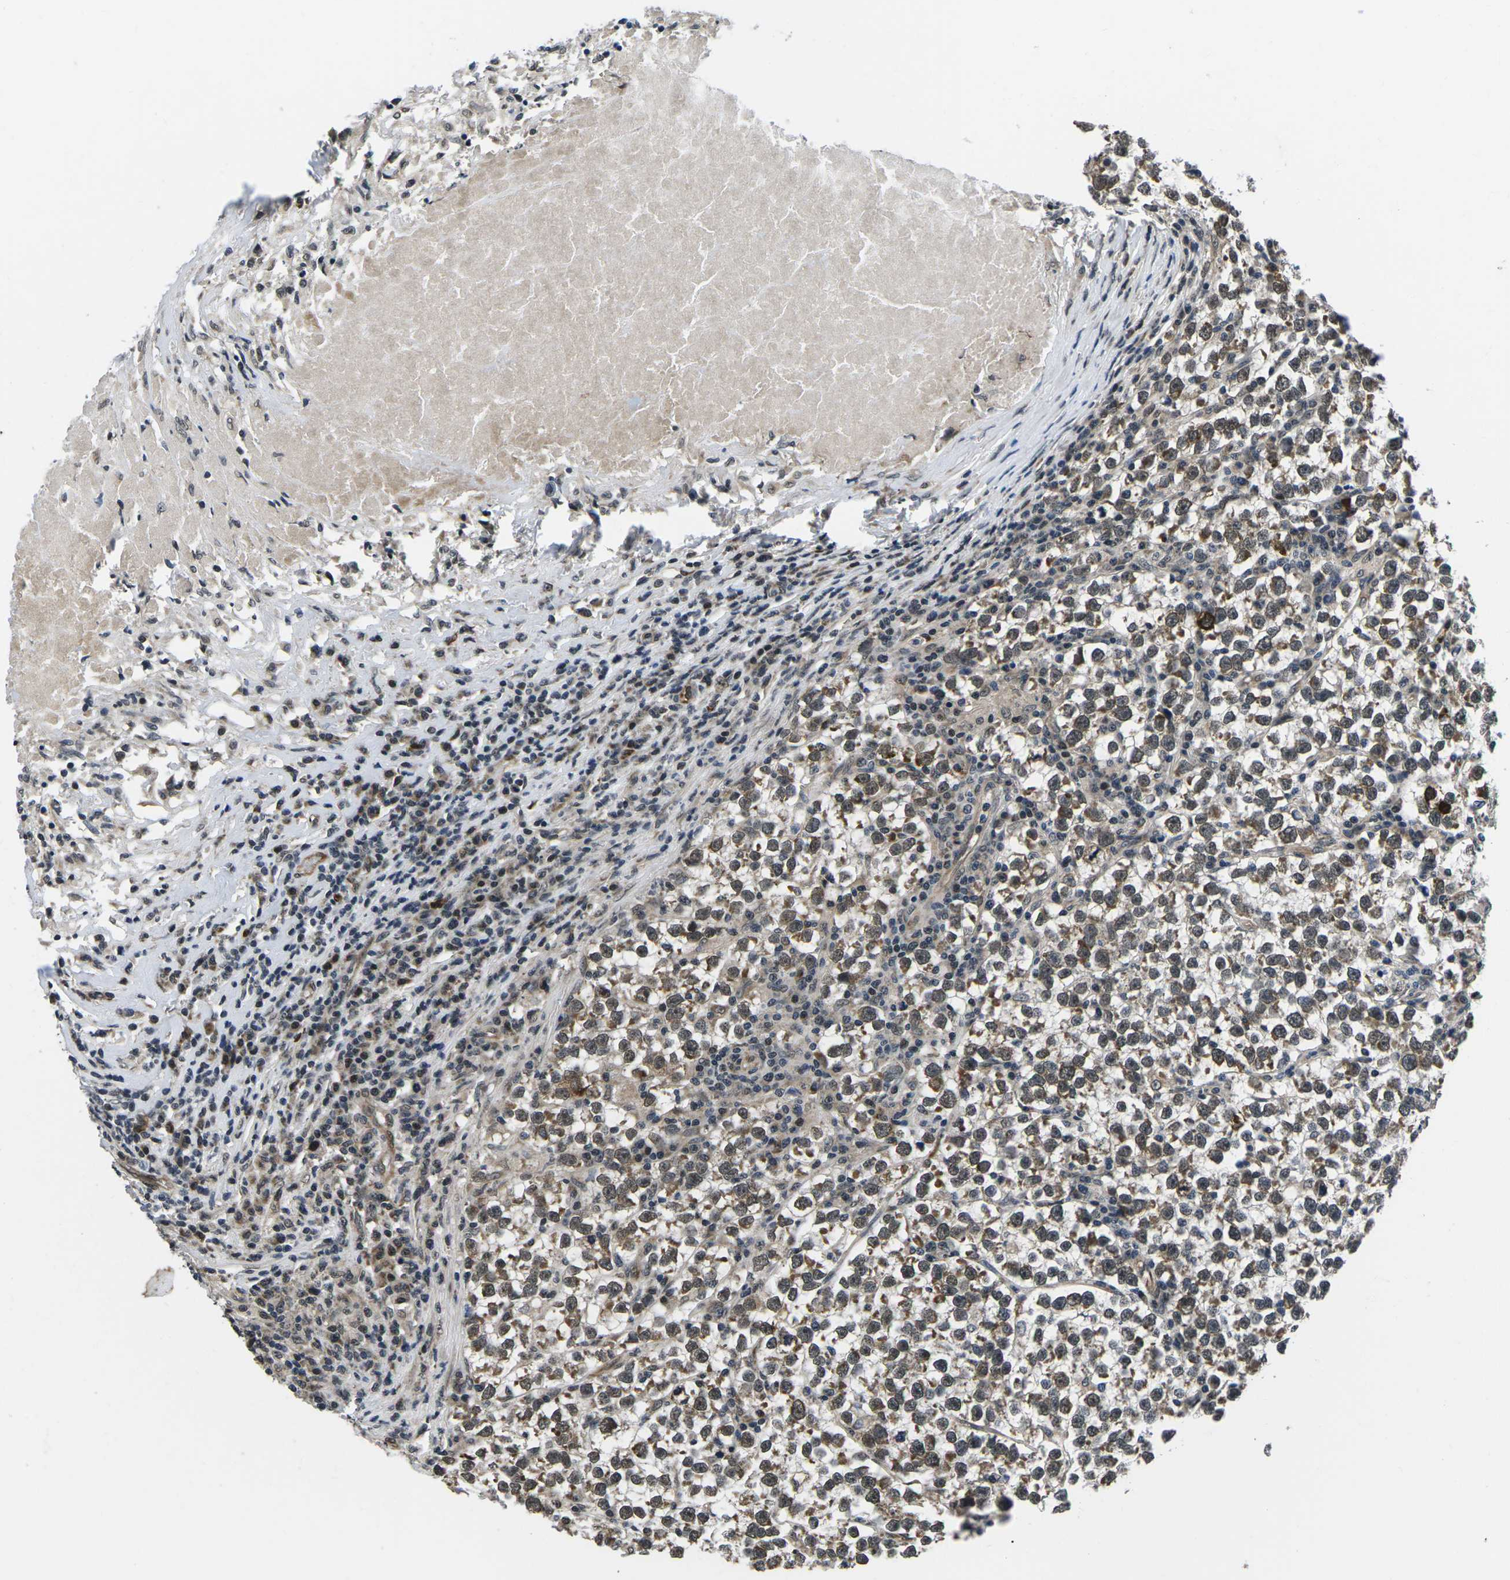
{"staining": {"intensity": "moderate", "quantity": ">75%", "location": "nuclear"}, "tissue": "testis cancer", "cell_type": "Tumor cells", "image_type": "cancer", "snomed": [{"axis": "morphology", "description": "Normal tissue, NOS"}, {"axis": "morphology", "description": "Seminoma, NOS"}, {"axis": "topography", "description": "Testis"}], "caption": "This is an image of immunohistochemistry staining of testis seminoma, which shows moderate staining in the nuclear of tumor cells.", "gene": "CCNE1", "patient": {"sex": "male", "age": 43}}